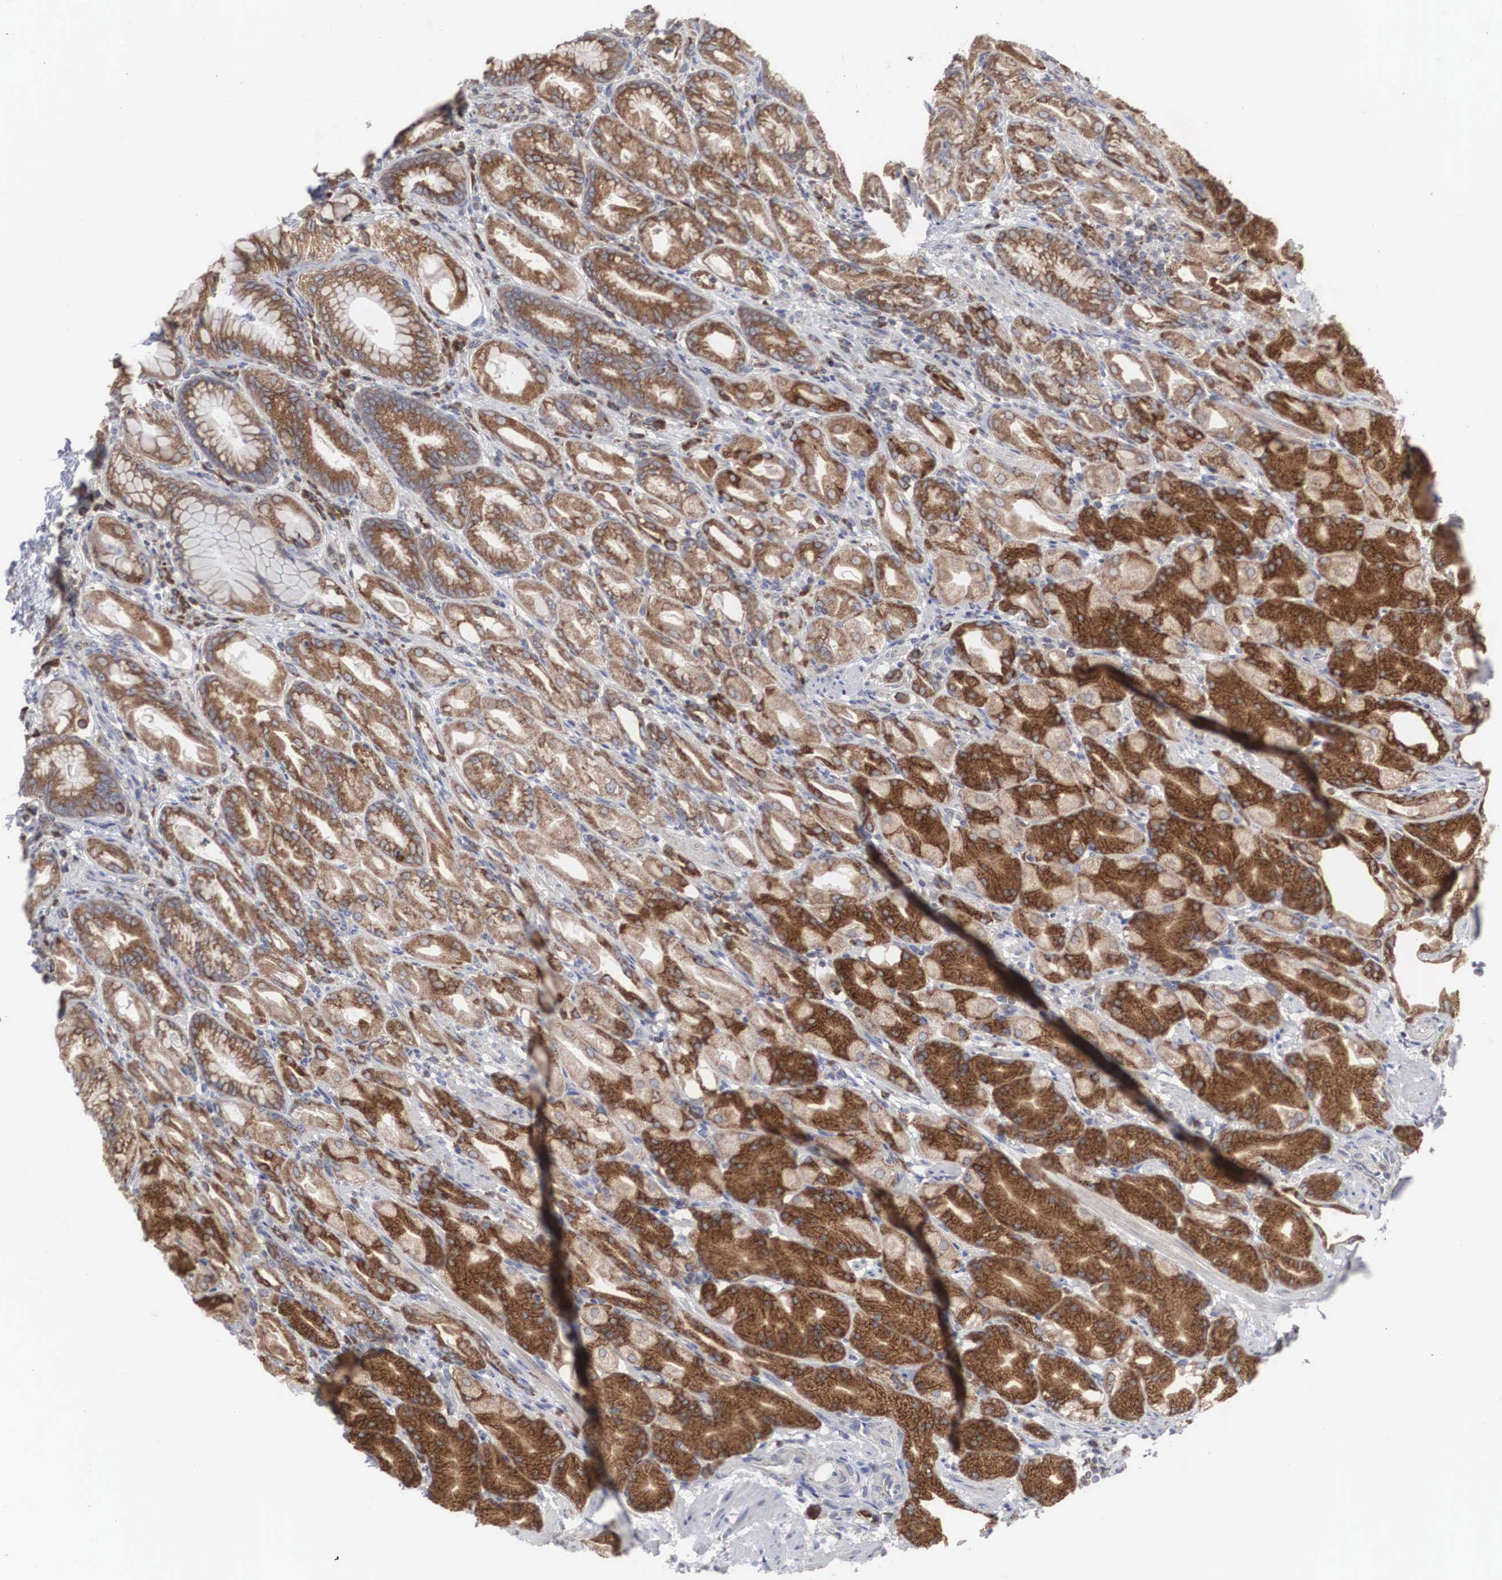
{"staining": {"intensity": "strong", "quantity": ">75%", "location": "cytoplasmic/membranous"}, "tissue": "stomach", "cell_type": "Glandular cells", "image_type": "normal", "snomed": [{"axis": "morphology", "description": "Normal tissue, NOS"}, {"axis": "topography", "description": "Stomach, upper"}], "caption": "The photomicrograph displays a brown stain indicating the presence of a protein in the cytoplasmic/membranous of glandular cells in stomach. Immunohistochemistry stains the protein of interest in brown and the nuclei are stained blue.", "gene": "CTAGE15", "patient": {"sex": "female", "age": 75}}